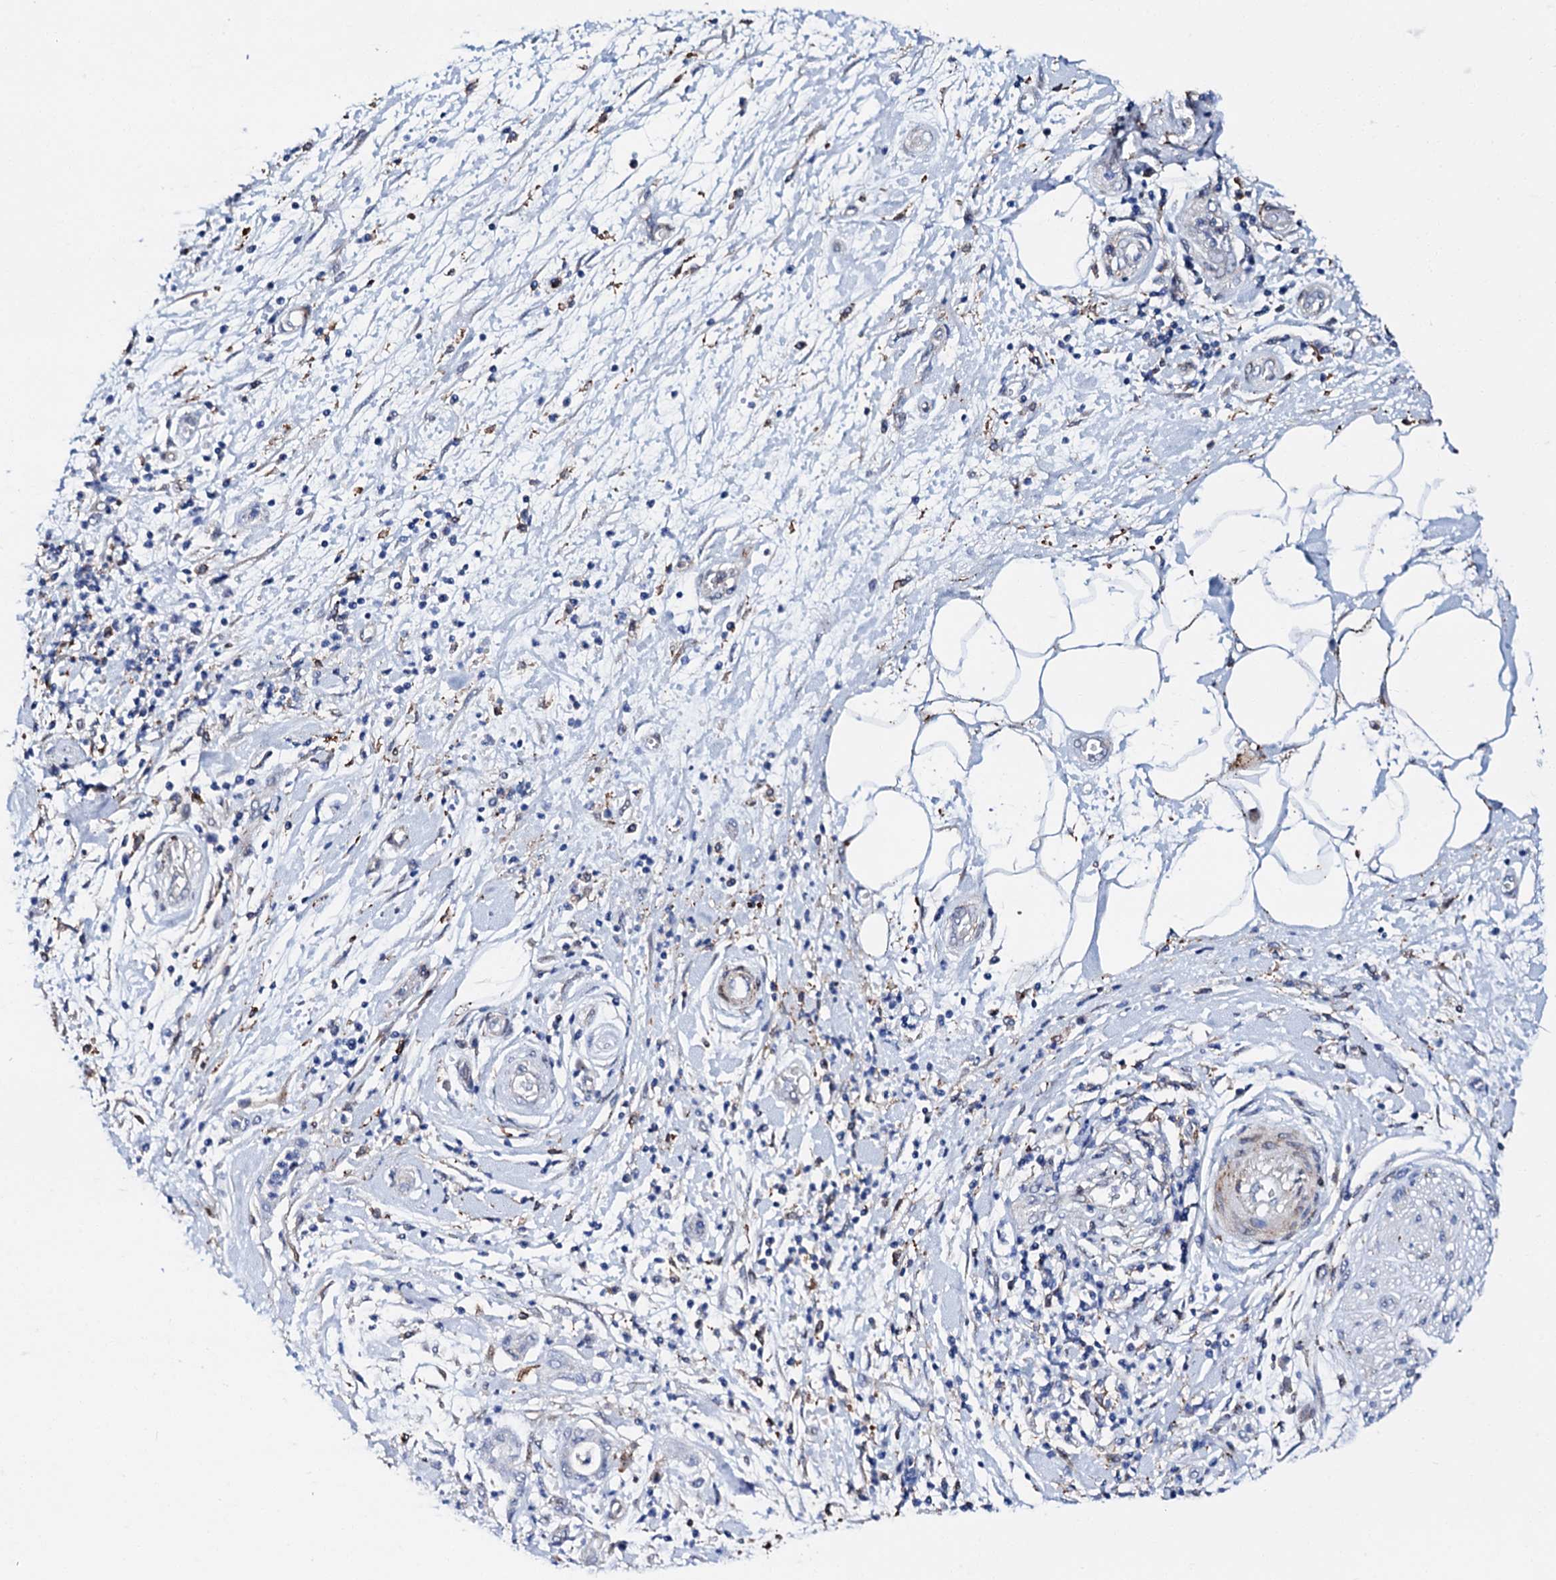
{"staining": {"intensity": "negative", "quantity": "none", "location": "none"}, "tissue": "pancreatic cancer", "cell_type": "Tumor cells", "image_type": "cancer", "snomed": [{"axis": "morphology", "description": "Adenocarcinoma, NOS"}, {"axis": "topography", "description": "Pancreas"}], "caption": "Tumor cells are negative for protein expression in human pancreatic cancer (adenocarcinoma).", "gene": "MED13L", "patient": {"sex": "female", "age": 55}}